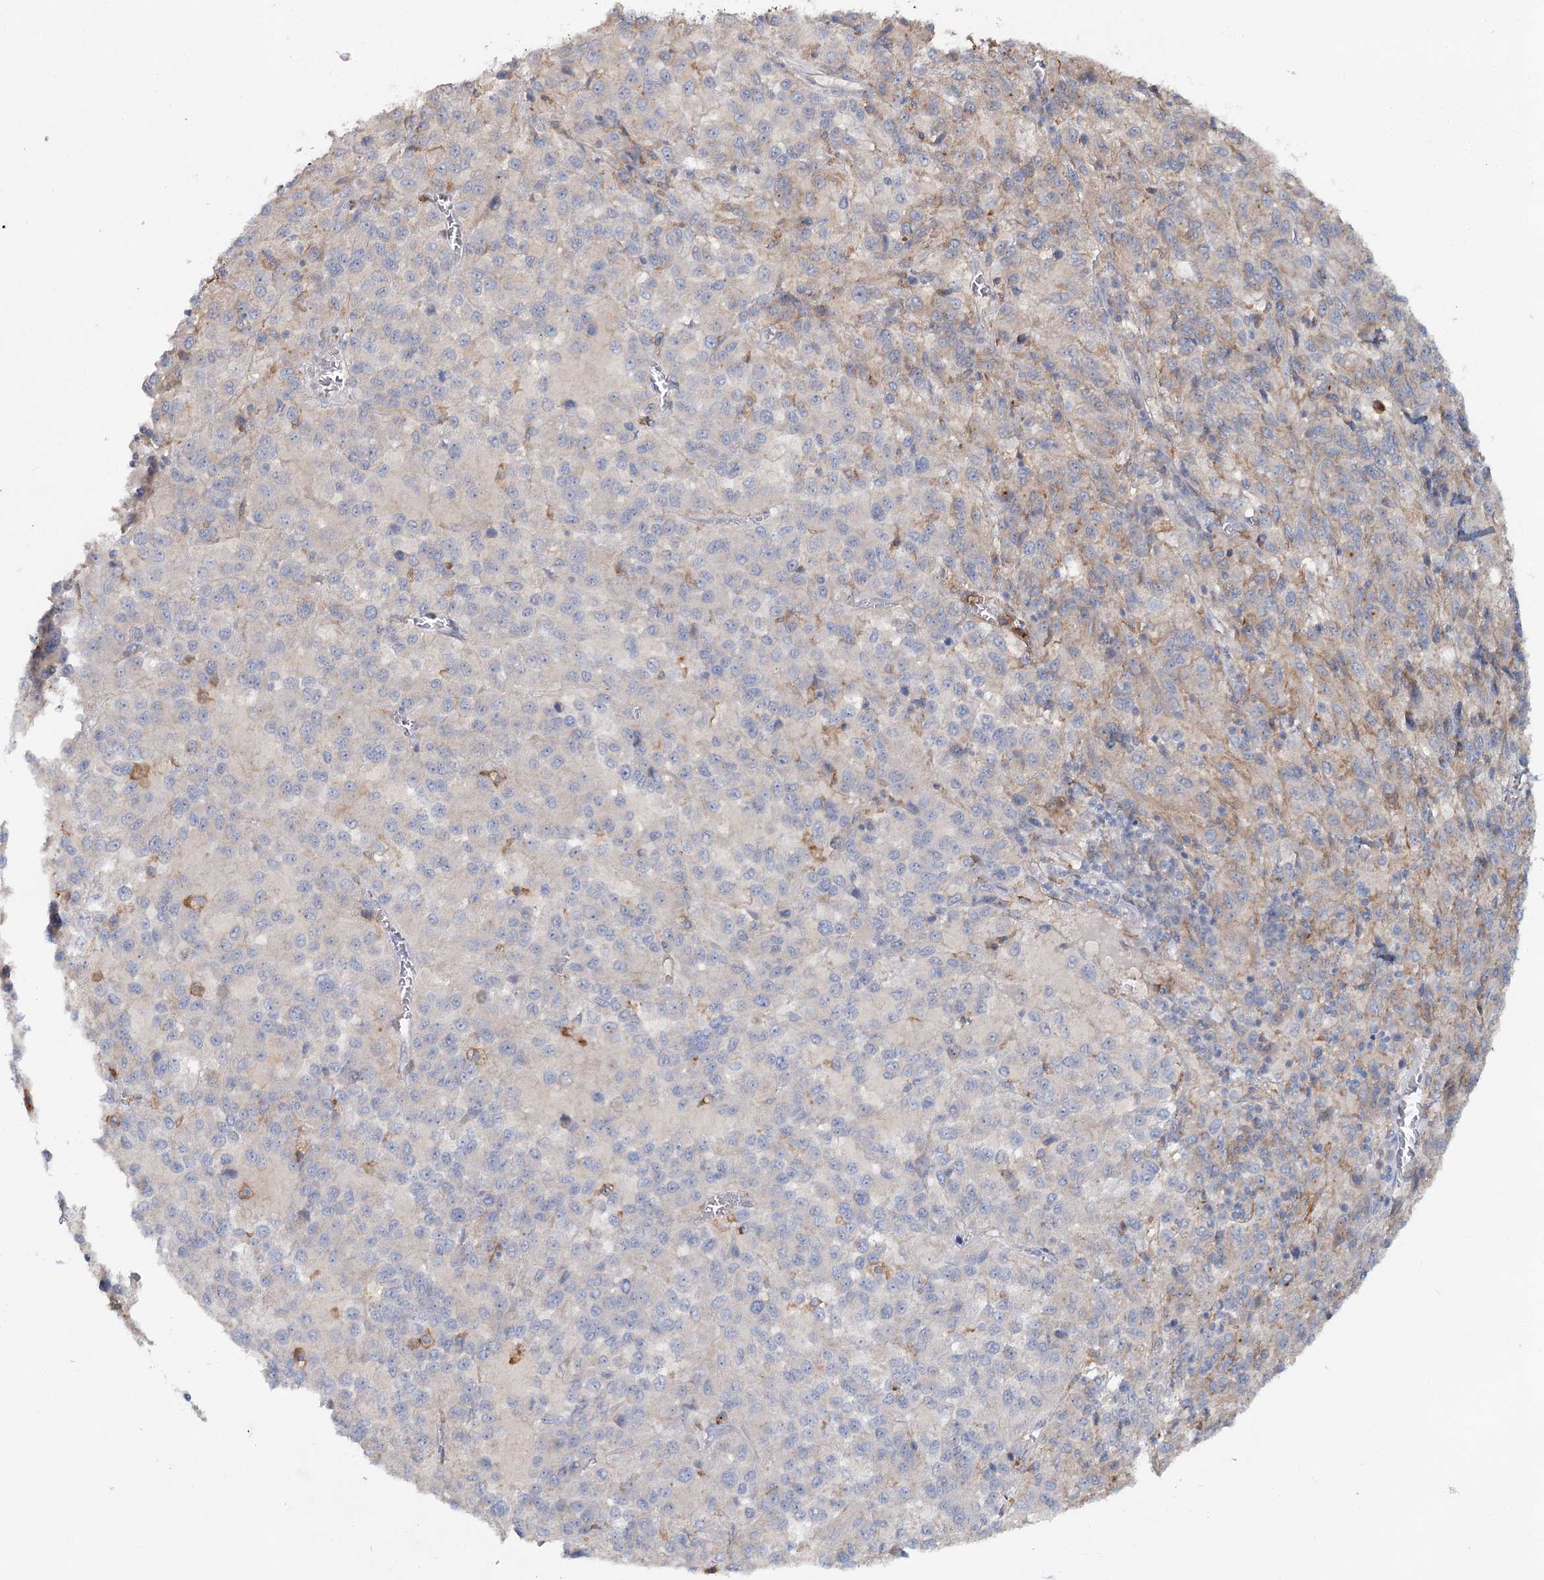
{"staining": {"intensity": "negative", "quantity": "none", "location": "none"}, "tissue": "melanoma", "cell_type": "Tumor cells", "image_type": "cancer", "snomed": [{"axis": "morphology", "description": "Malignant melanoma, Metastatic site"}, {"axis": "topography", "description": "Lung"}], "caption": "This is an immunohistochemistry (IHC) photomicrograph of human melanoma. There is no positivity in tumor cells.", "gene": "ALDH3B1", "patient": {"sex": "male", "age": 64}}